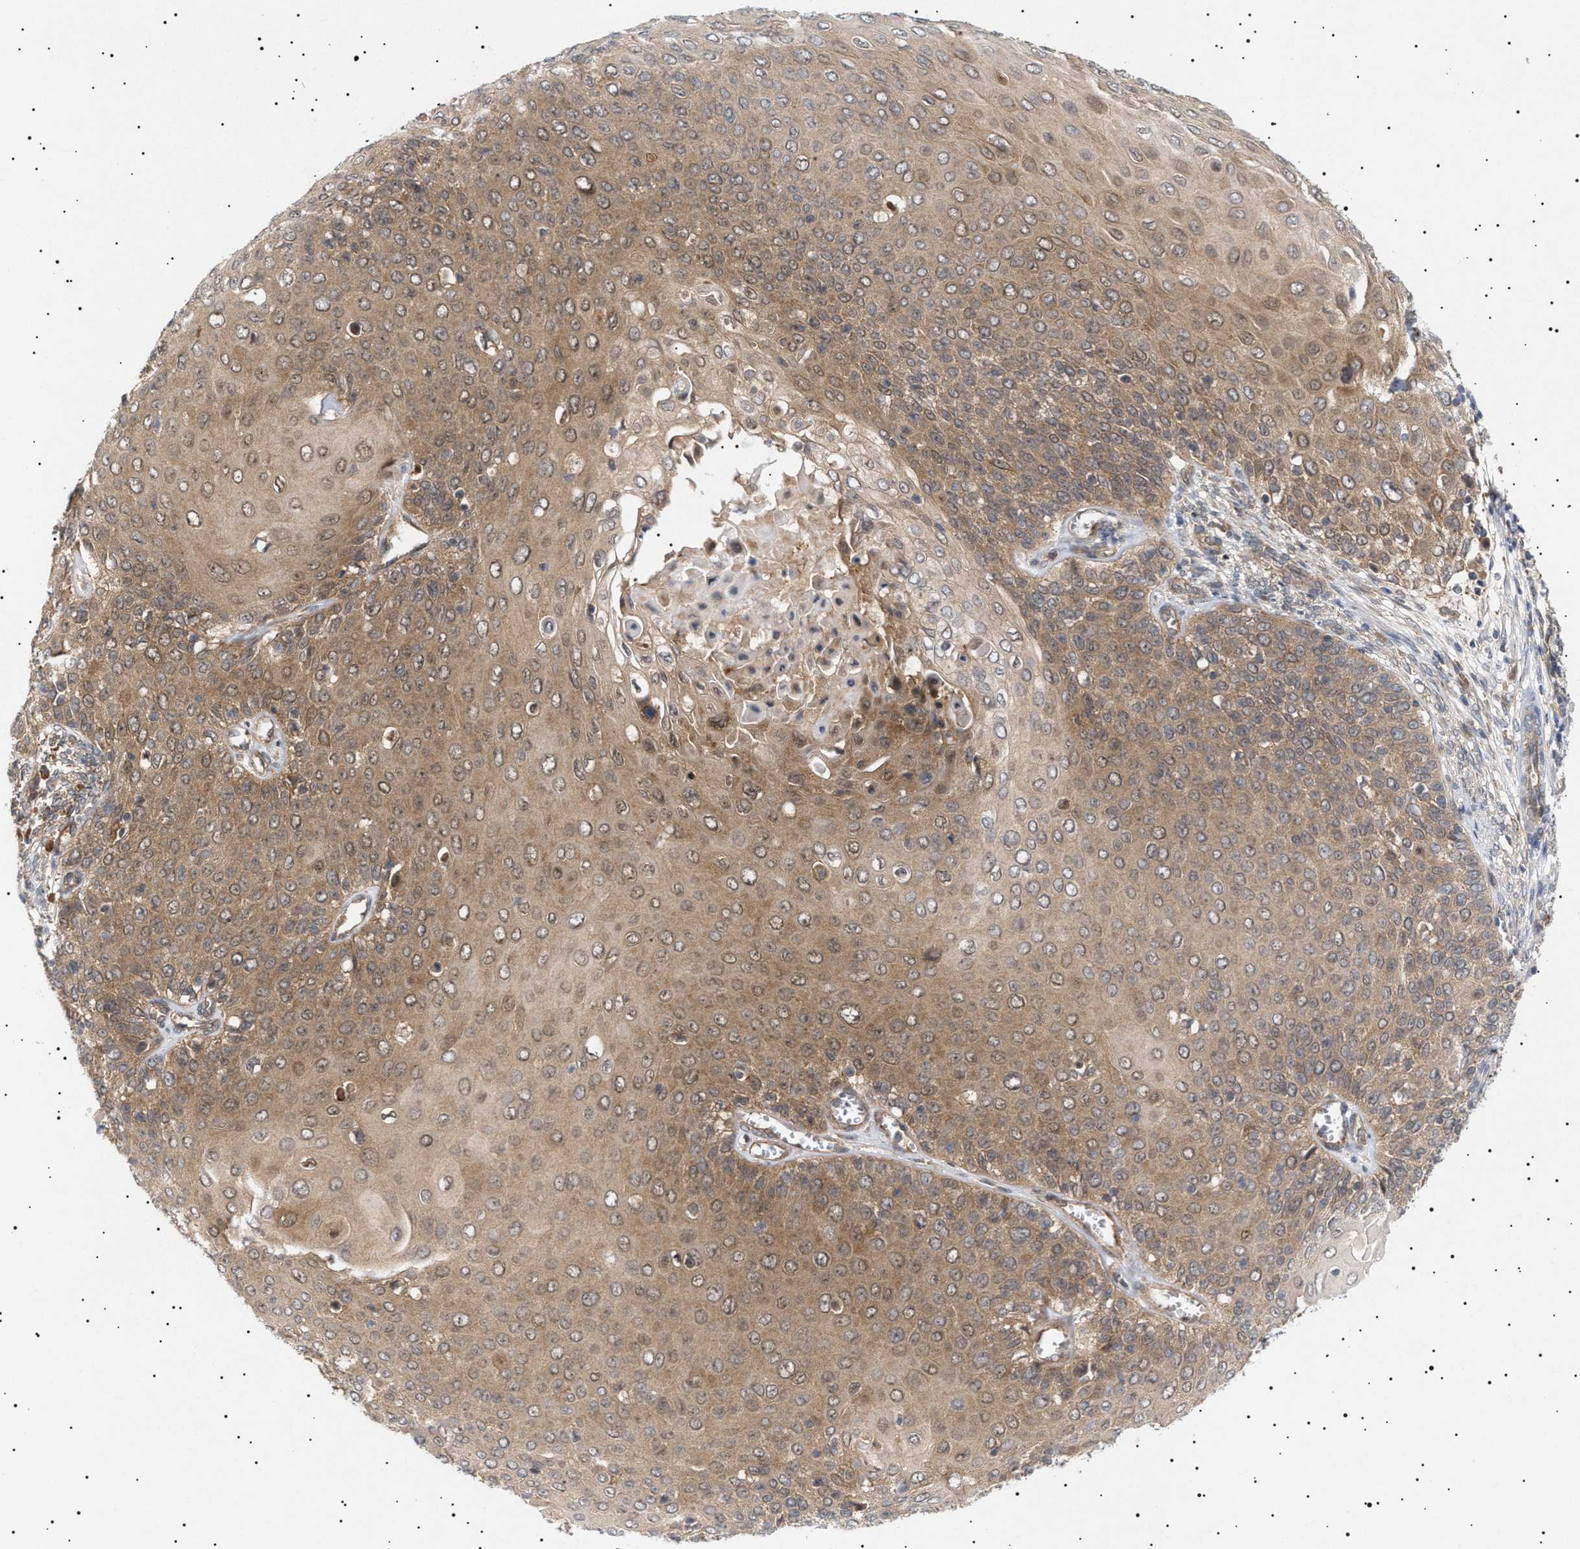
{"staining": {"intensity": "moderate", "quantity": ">75%", "location": "cytoplasmic/membranous"}, "tissue": "cervical cancer", "cell_type": "Tumor cells", "image_type": "cancer", "snomed": [{"axis": "morphology", "description": "Squamous cell carcinoma, NOS"}, {"axis": "topography", "description": "Cervix"}], "caption": "A high-resolution micrograph shows IHC staining of cervical squamous cell carcinoma, which demonstrates moderate cytoplasmic/membranous positivity in about >75% of tumor cells.", "gene": "NPLOC4", "patient": {"sex": "female", "age": 39}}